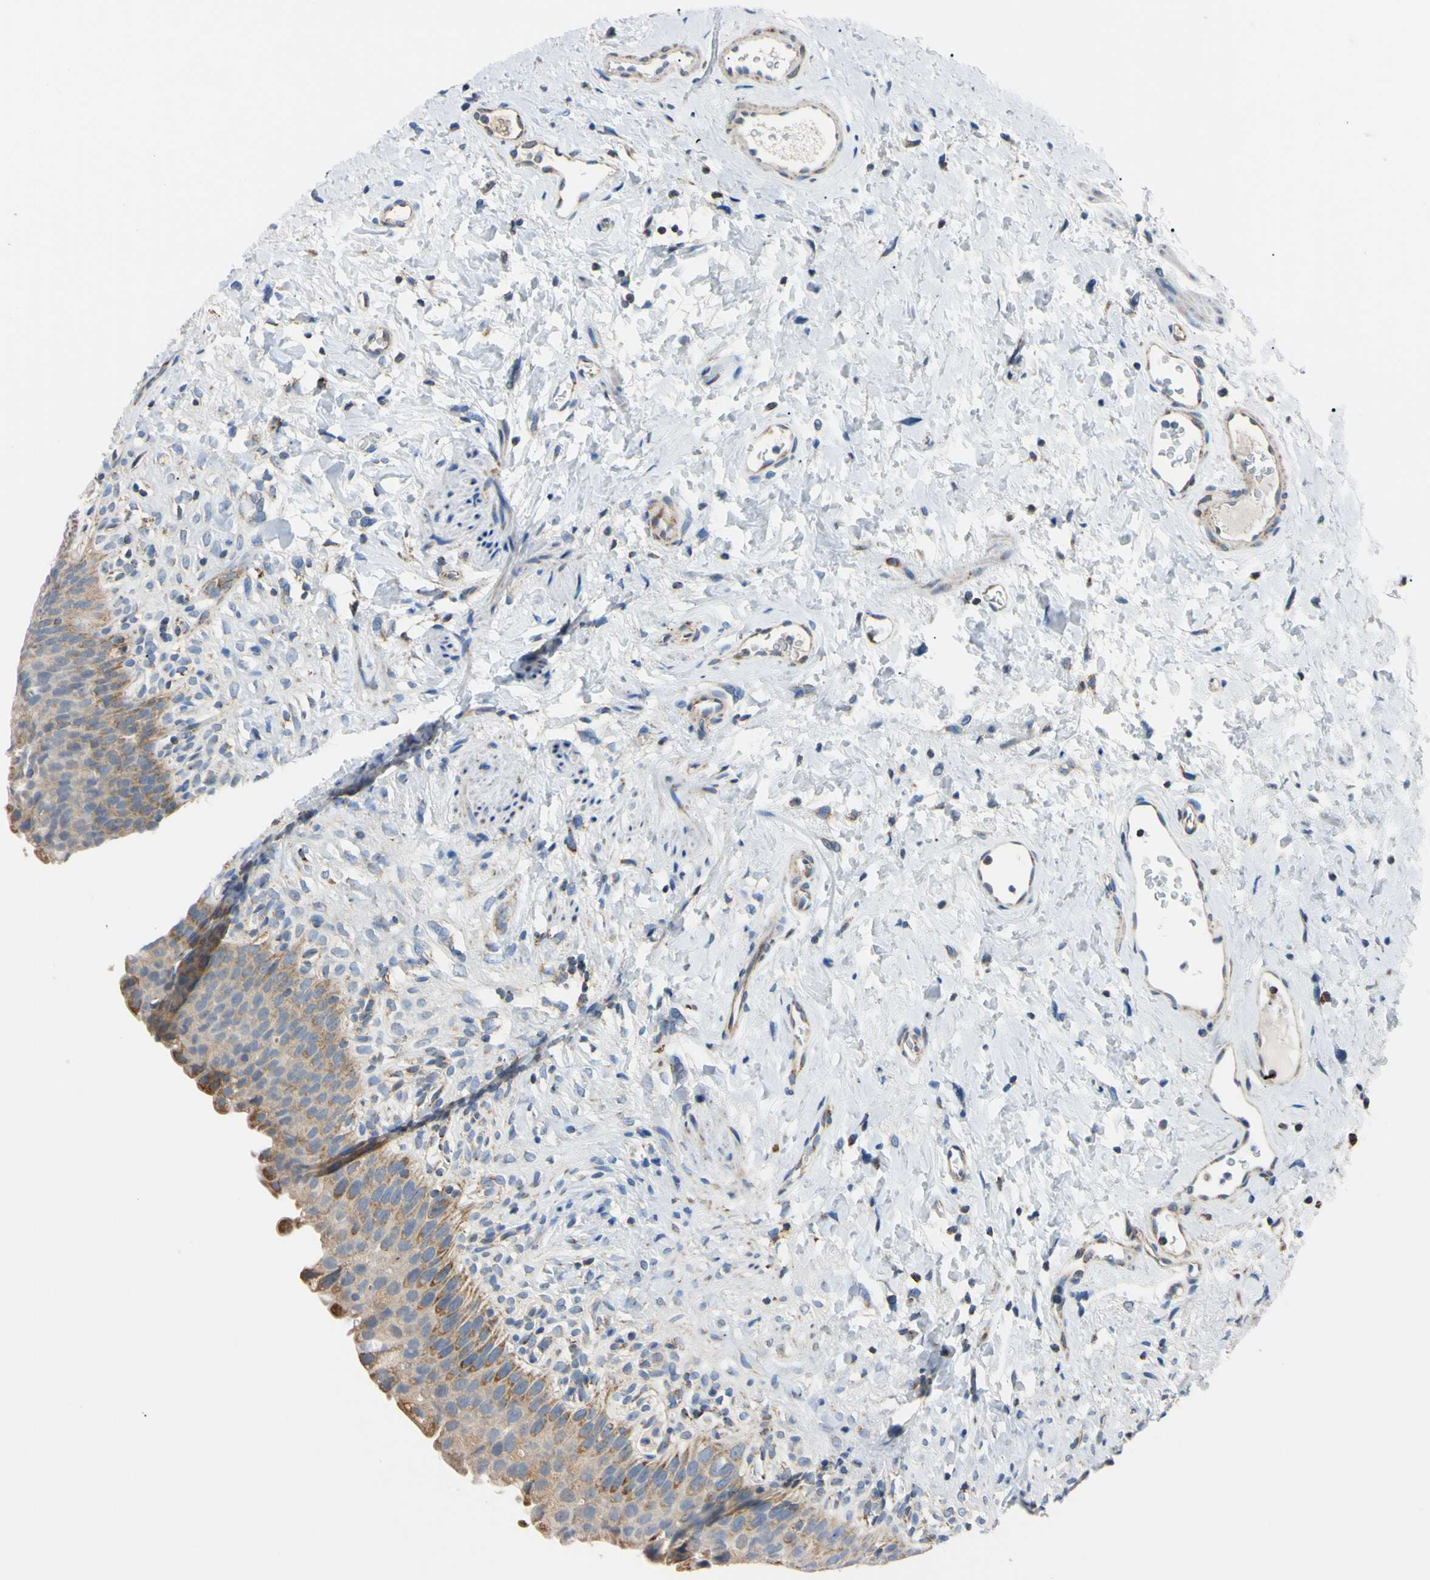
{"staining": {"intensity": "moderate", "quantity": ">75%", "location": "cytoplasmic/membranous"}, "tissue": "urinary bladder", "cell_type": "Urothelial cells", "image_type": "normal", "snomed": [{"axis": "morphology", "description": "Normal tissue, NOS"}, {"axis": "topography", "description": "Urinary bladder"}], "caption": "Unremarkable urinary bladder was stained to show a protein in brown. There is medium levels of moderate cytoplasmic/membranous expression in about >75% of urothelial cells. The staining was performed using DAB (3,3'-diaminobenzidine), with brown indicating positive protein expression. Nuclei are stained blue with hematoxylin.", "gene": "CLPP", "patient": {"sex": "female", "age": 79}}